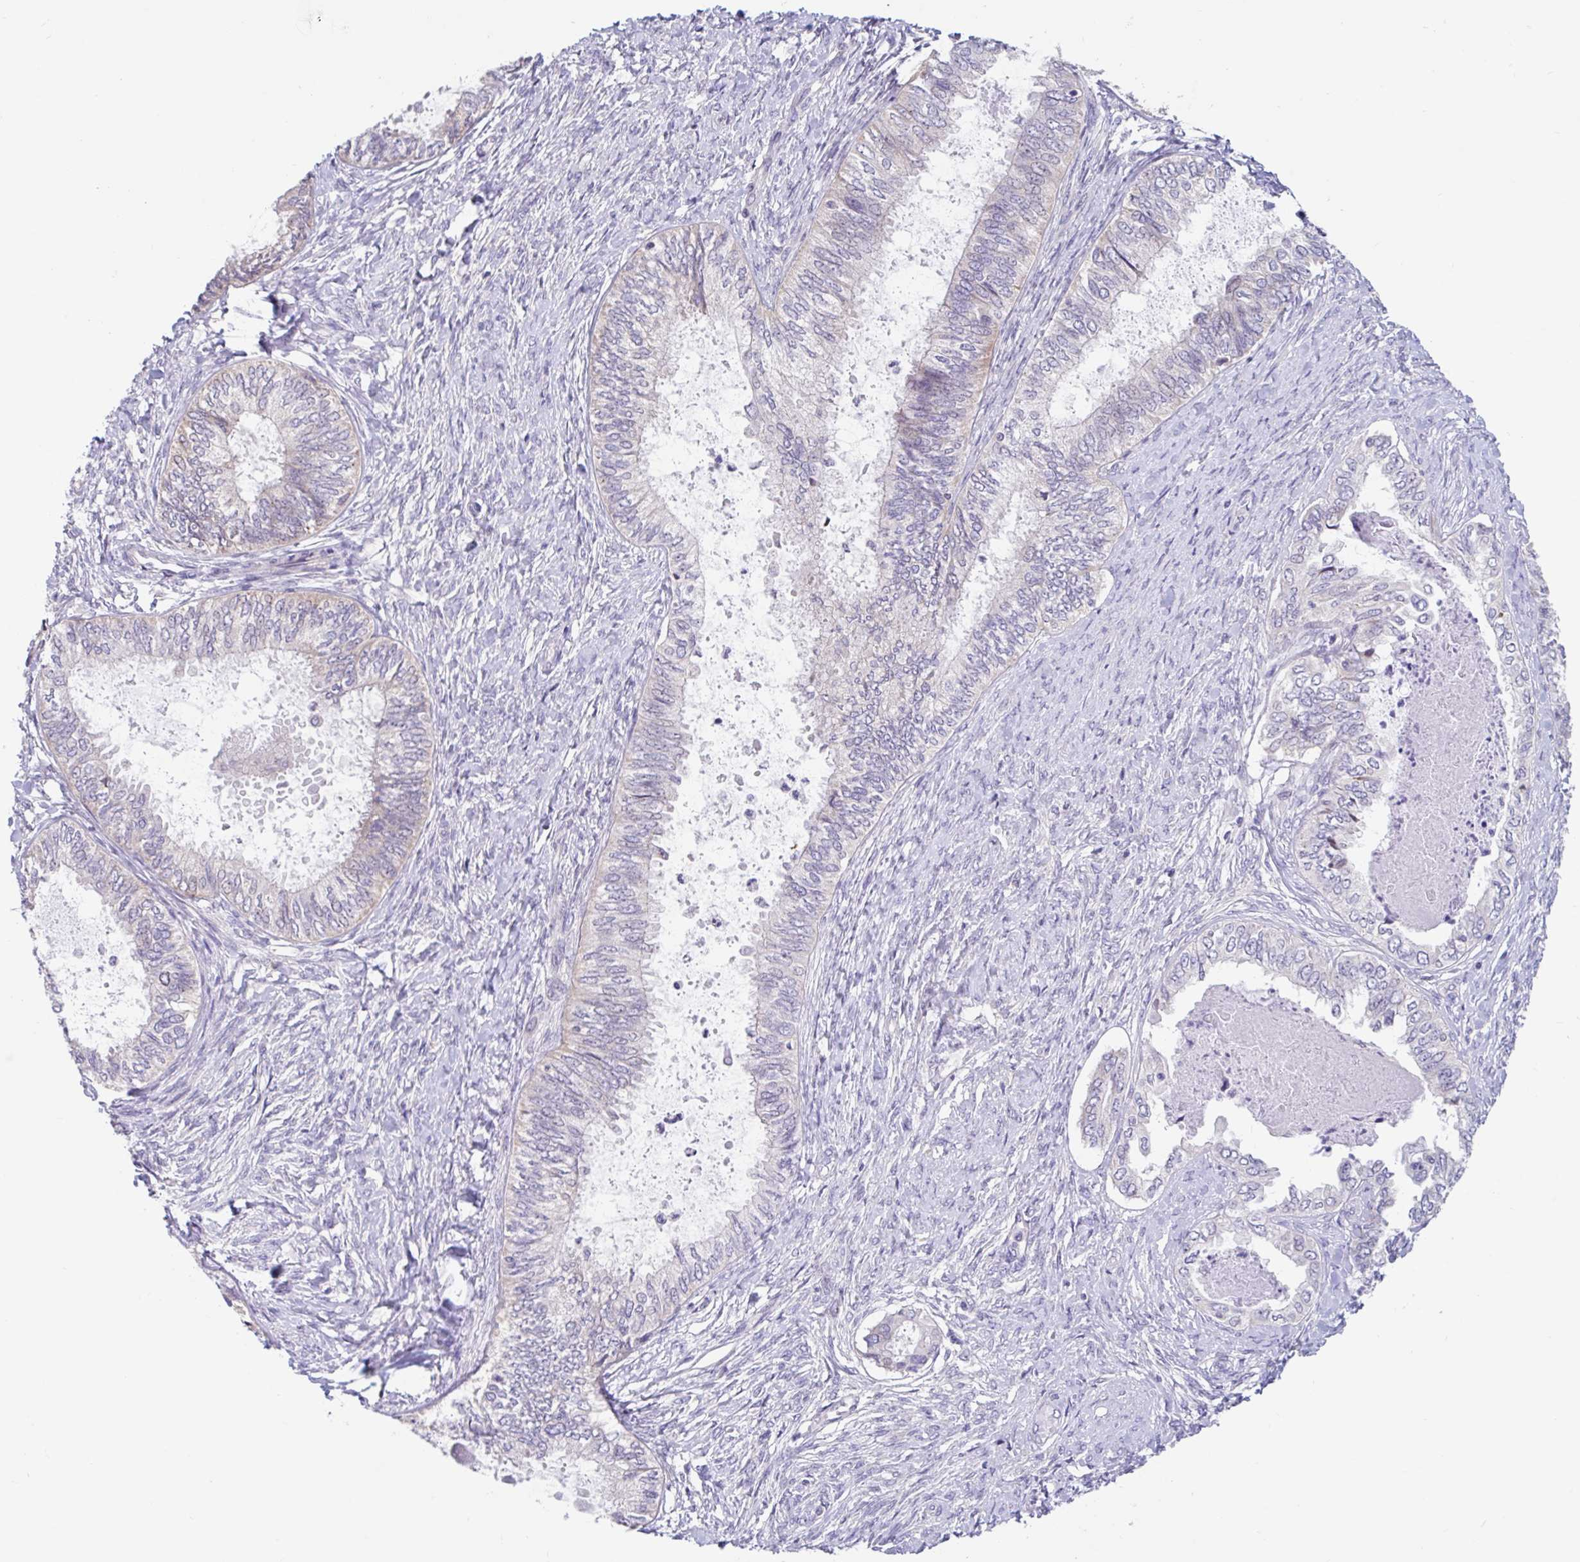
{"staining": {"intensity": "negative", "quantity": "none", "location": "none"}, "tissue": "ovarian cancer", "cell_type": "Tumor cells", "image_type": "cancer", "snomed": [{"axis": "morphology", "description": "Carcinoma, endometroid"}, {"axis": "topography", "description": "Ovary"}], "caption": "DAB (3,3'-diaminobenzidine) immunohistochemical staining of ovarian cancer (endometroid carcinoma) displays no significant positivity in tumor cells.", "gene": "NT5C1B", "patient": {"sex": "female", "age": 70}}